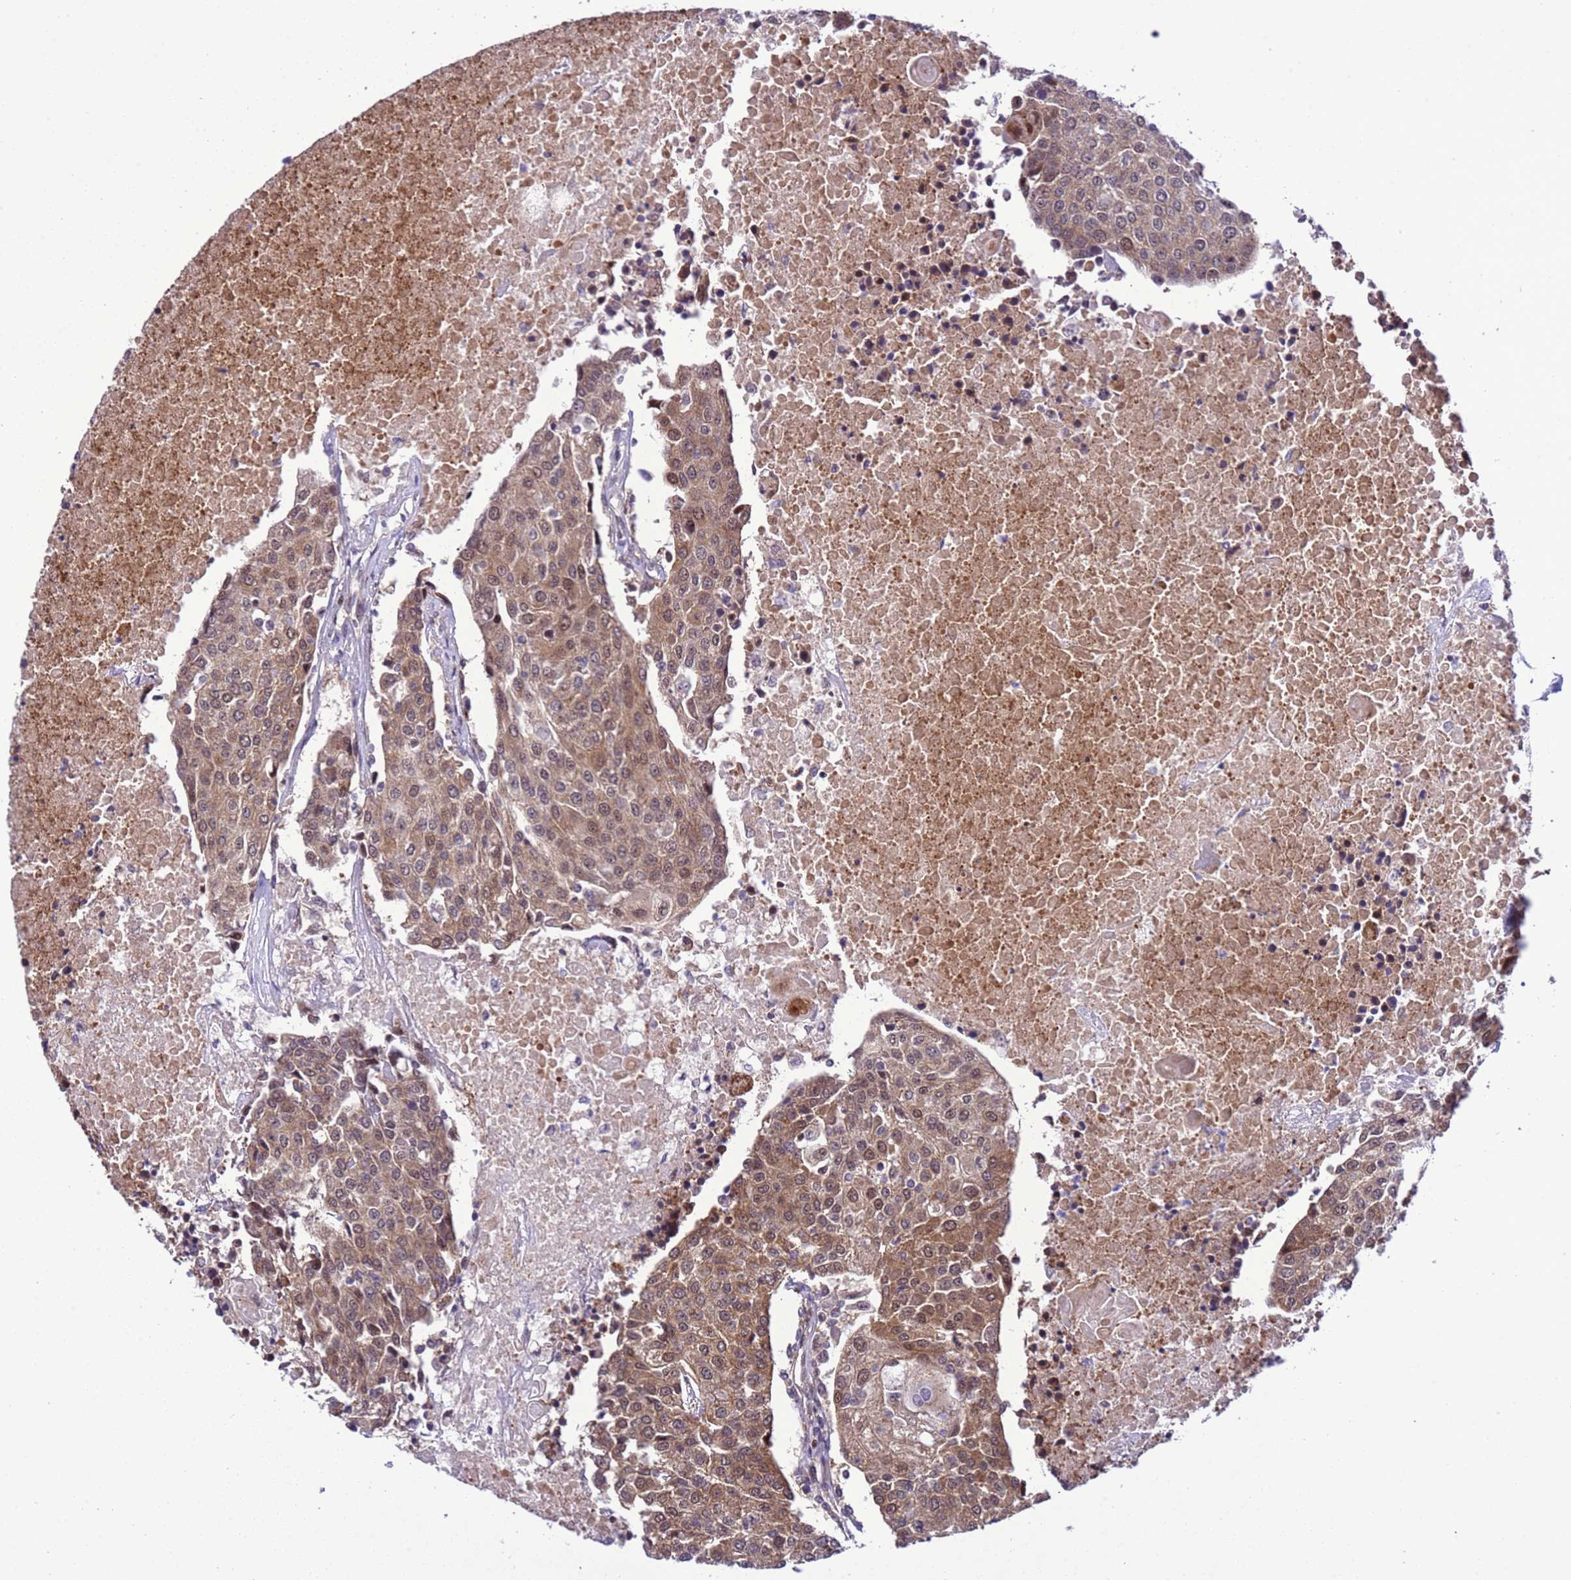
{"staining": {"intensity": "moderate", "quantity": "25%-75%", "location": "cytoplasmic/membranous,nuclear"}, "tissue": "urothelial cancer", "cell_type": "Tumor cells", "image_type": "cancer", "snomed": [{"axis": "morphology", "description": "Urothelial carcinoma, High grade"}, {"axis": "topography", "description": "Urinary bladder"}], "caption": "An image showing moderate cytoplasmic/membranous and nuclear positivity in approximately 25%-75% of tumor cells in urothelial carcinoma (high-grade), as visualized by brown immunohistochemical staining.", "gene": "RASD1", "patient": {"sex": "female", "age": 85}}